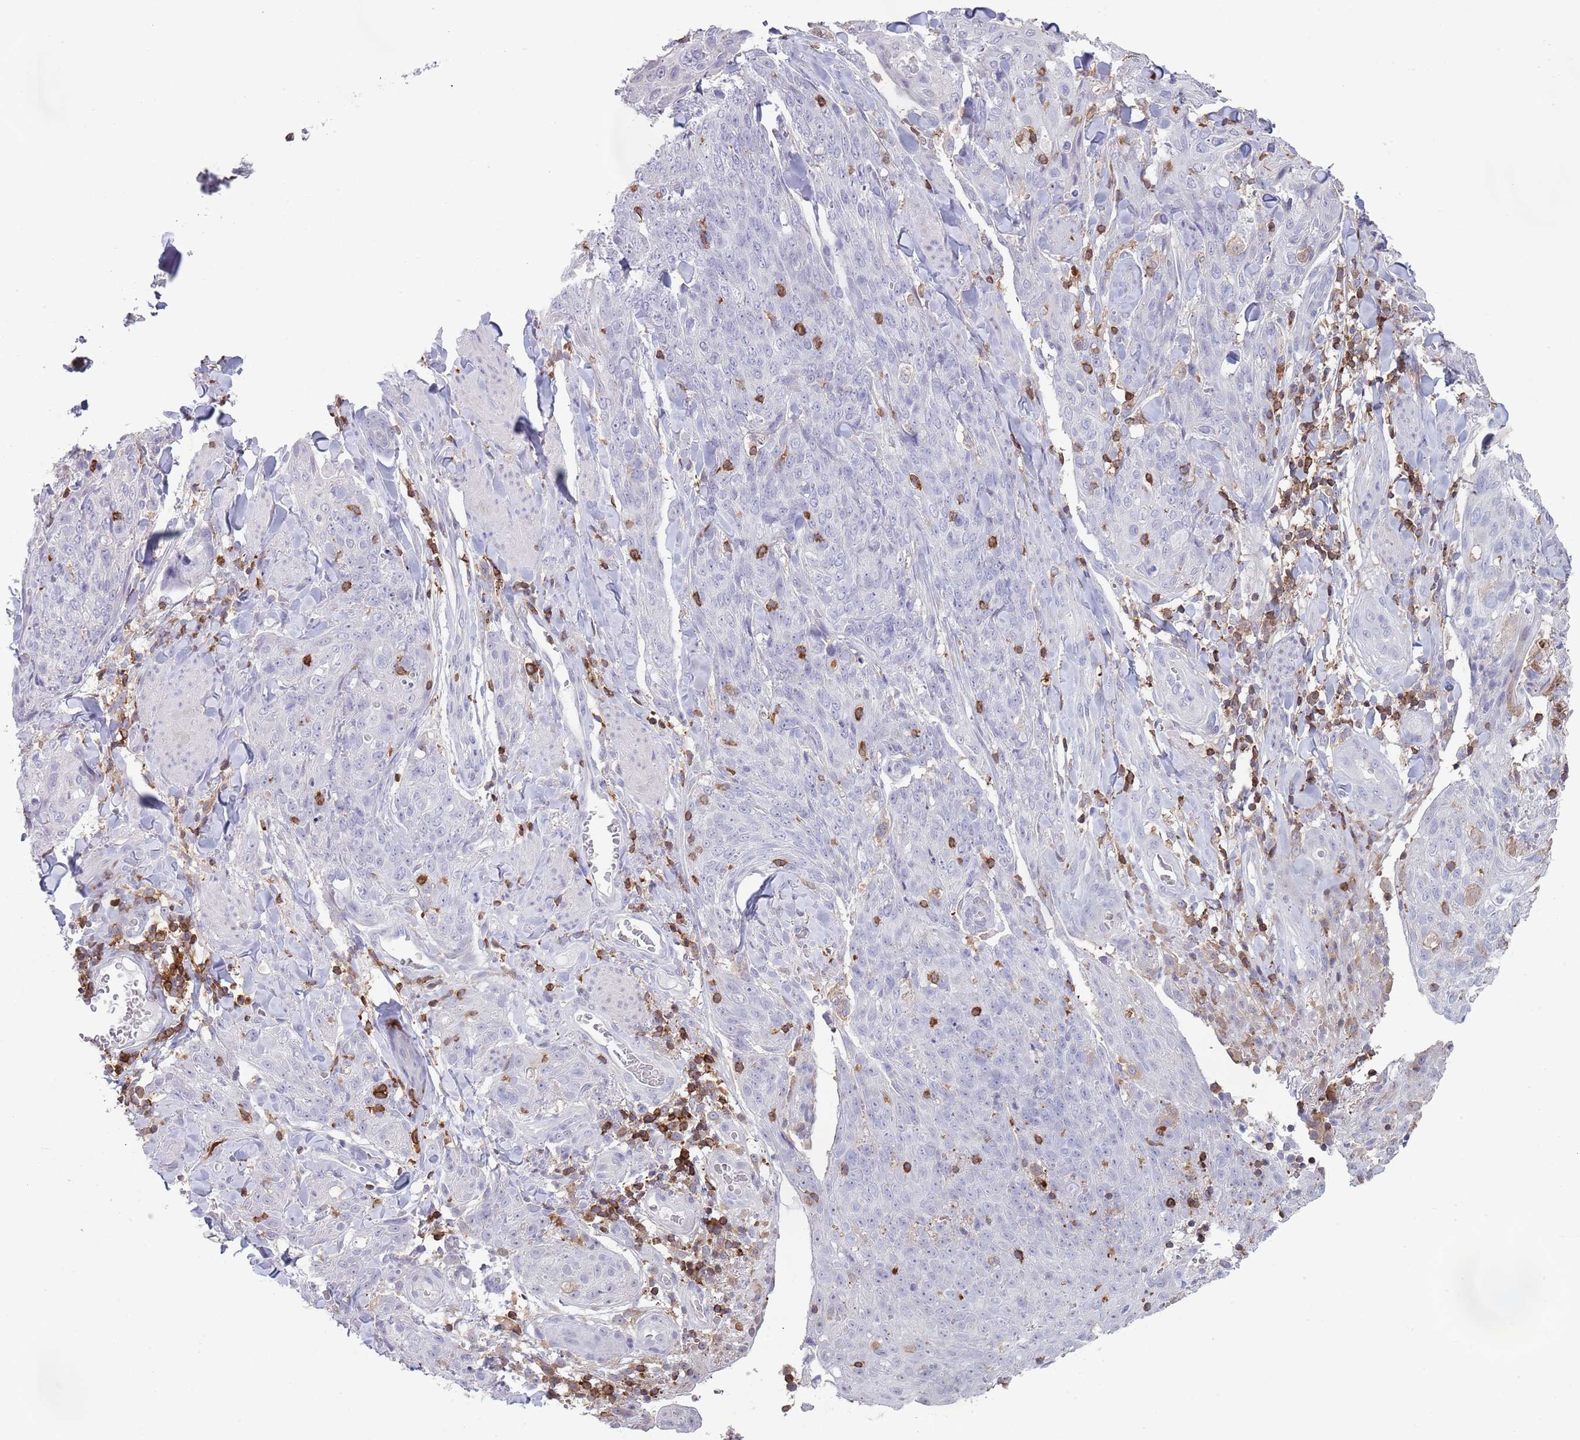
{"staining": {"intensity": "negative", "quantity": "none", "location": "none"}, "tissue": "skin cancer", "cell_type": "Tumor cells", "image_type": "cancer", "snomed": [{"axis": "morphology", "description": "Squamous cell carcinoma, NOS"}, {"axis": "topography", "description": "Skin"}, {"axis": "topography", "description": "Vulva"}], "caption": "Immunohistochemistry photomicrograph of neoplastic tissue: human skin cancer stained with DAB shows no significant protein staining in tumor cells. (IHC, brightfield microscopy, high magnification).", "gene": "LPXN", "patient": {"sex": "female", "age": 85}}